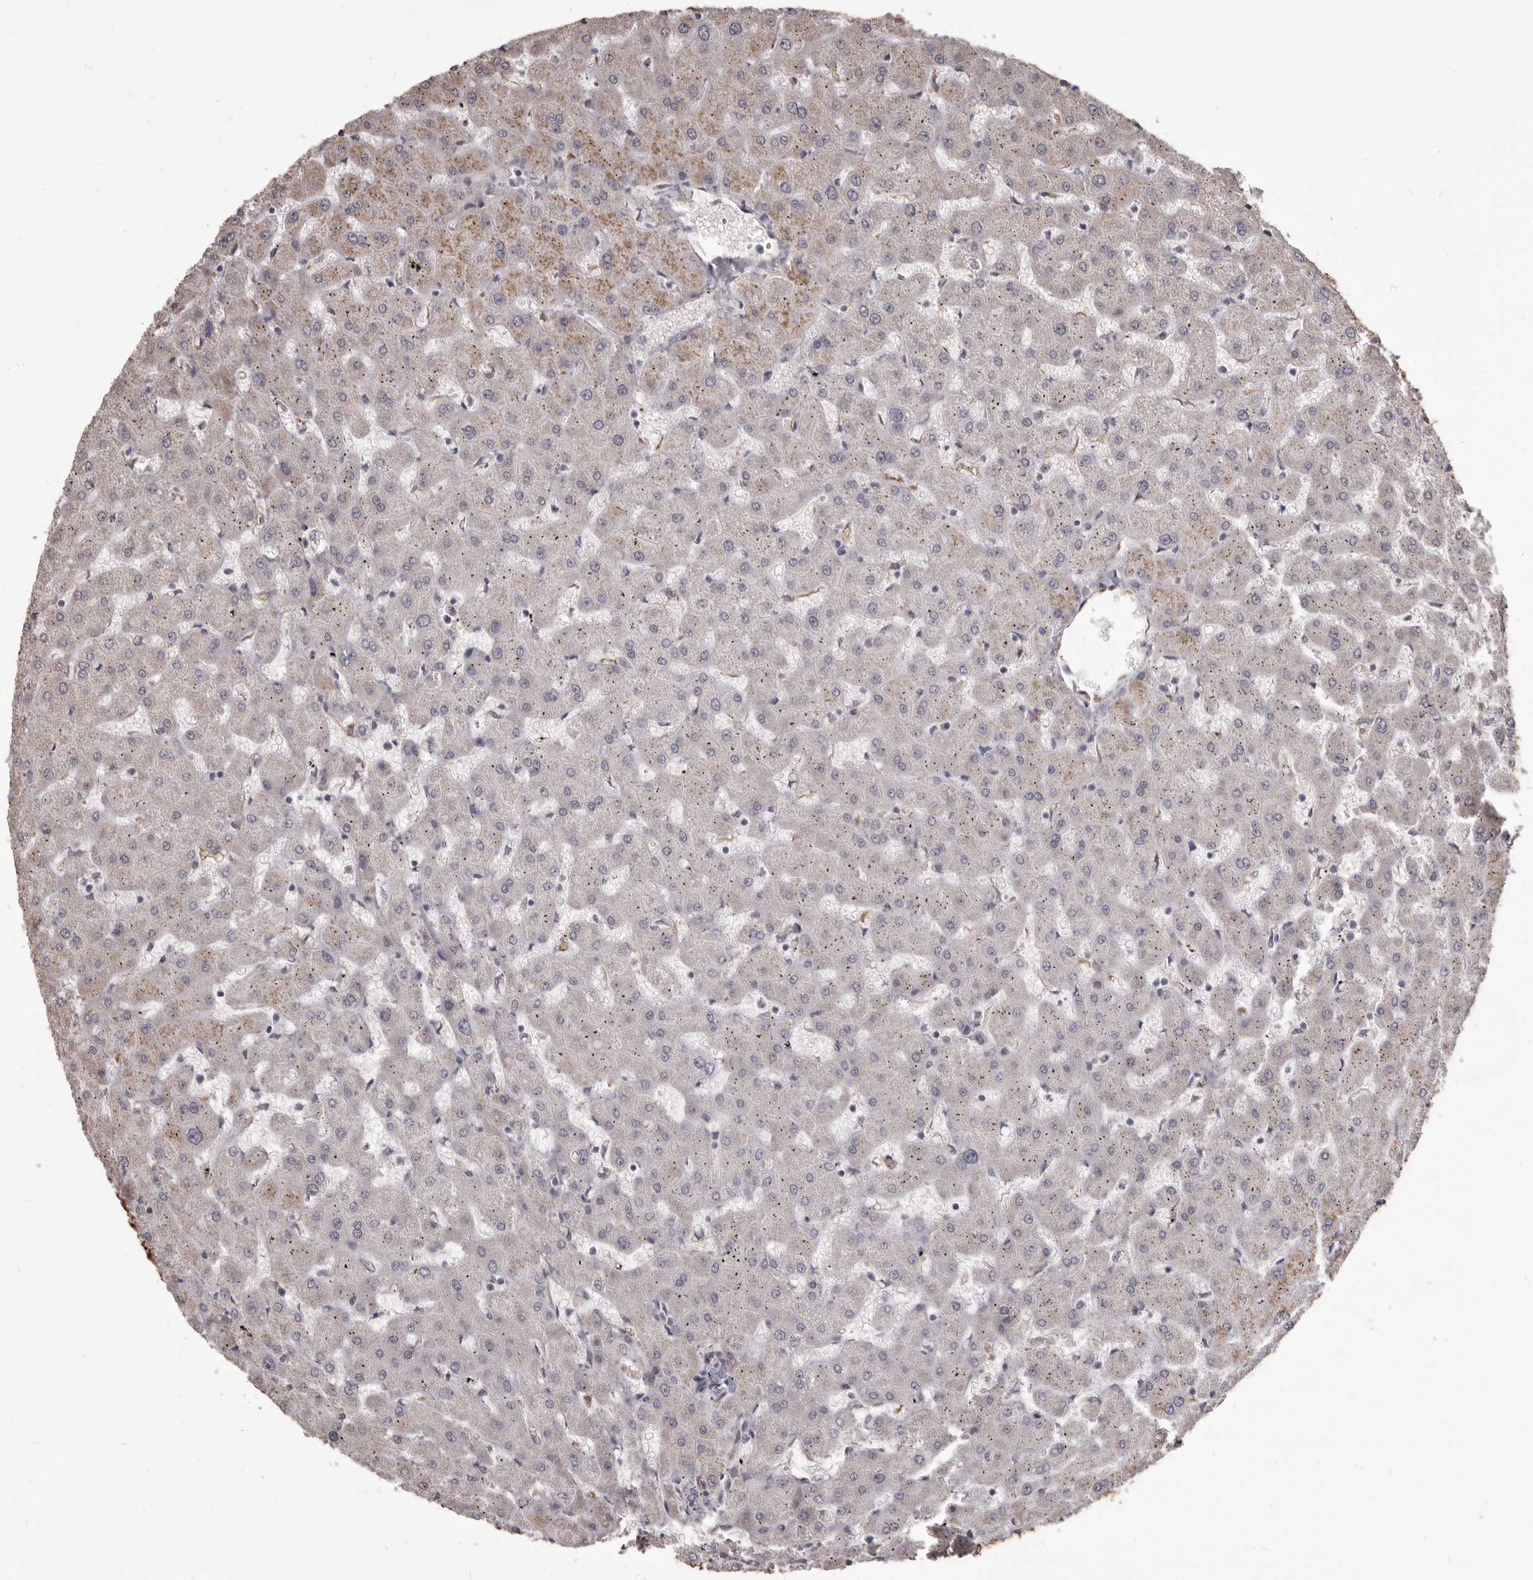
{"staining": {"intensity": "negative", "quantity": "none", "location": "none"}, "tissue": "liver", "cell_type": "Cholangiocytes", "image_type": "normal", "snomed": [{"axis": "morphology", "description": "Normal tissue, NOS"}, {"axis": "topography", "description": "Liver"}], "caption": "Cholangiocytes show no significant protein staining in normal liver. (Stains: DAB (3,3'-diaminobenzidine) immunohistochemistry (IHC) with hematoxylin counter stain, Microscopy: brightfield microscopy at high magnification).", "gene": "MTURN", "patient": {"sex": "female", "age": 63}}